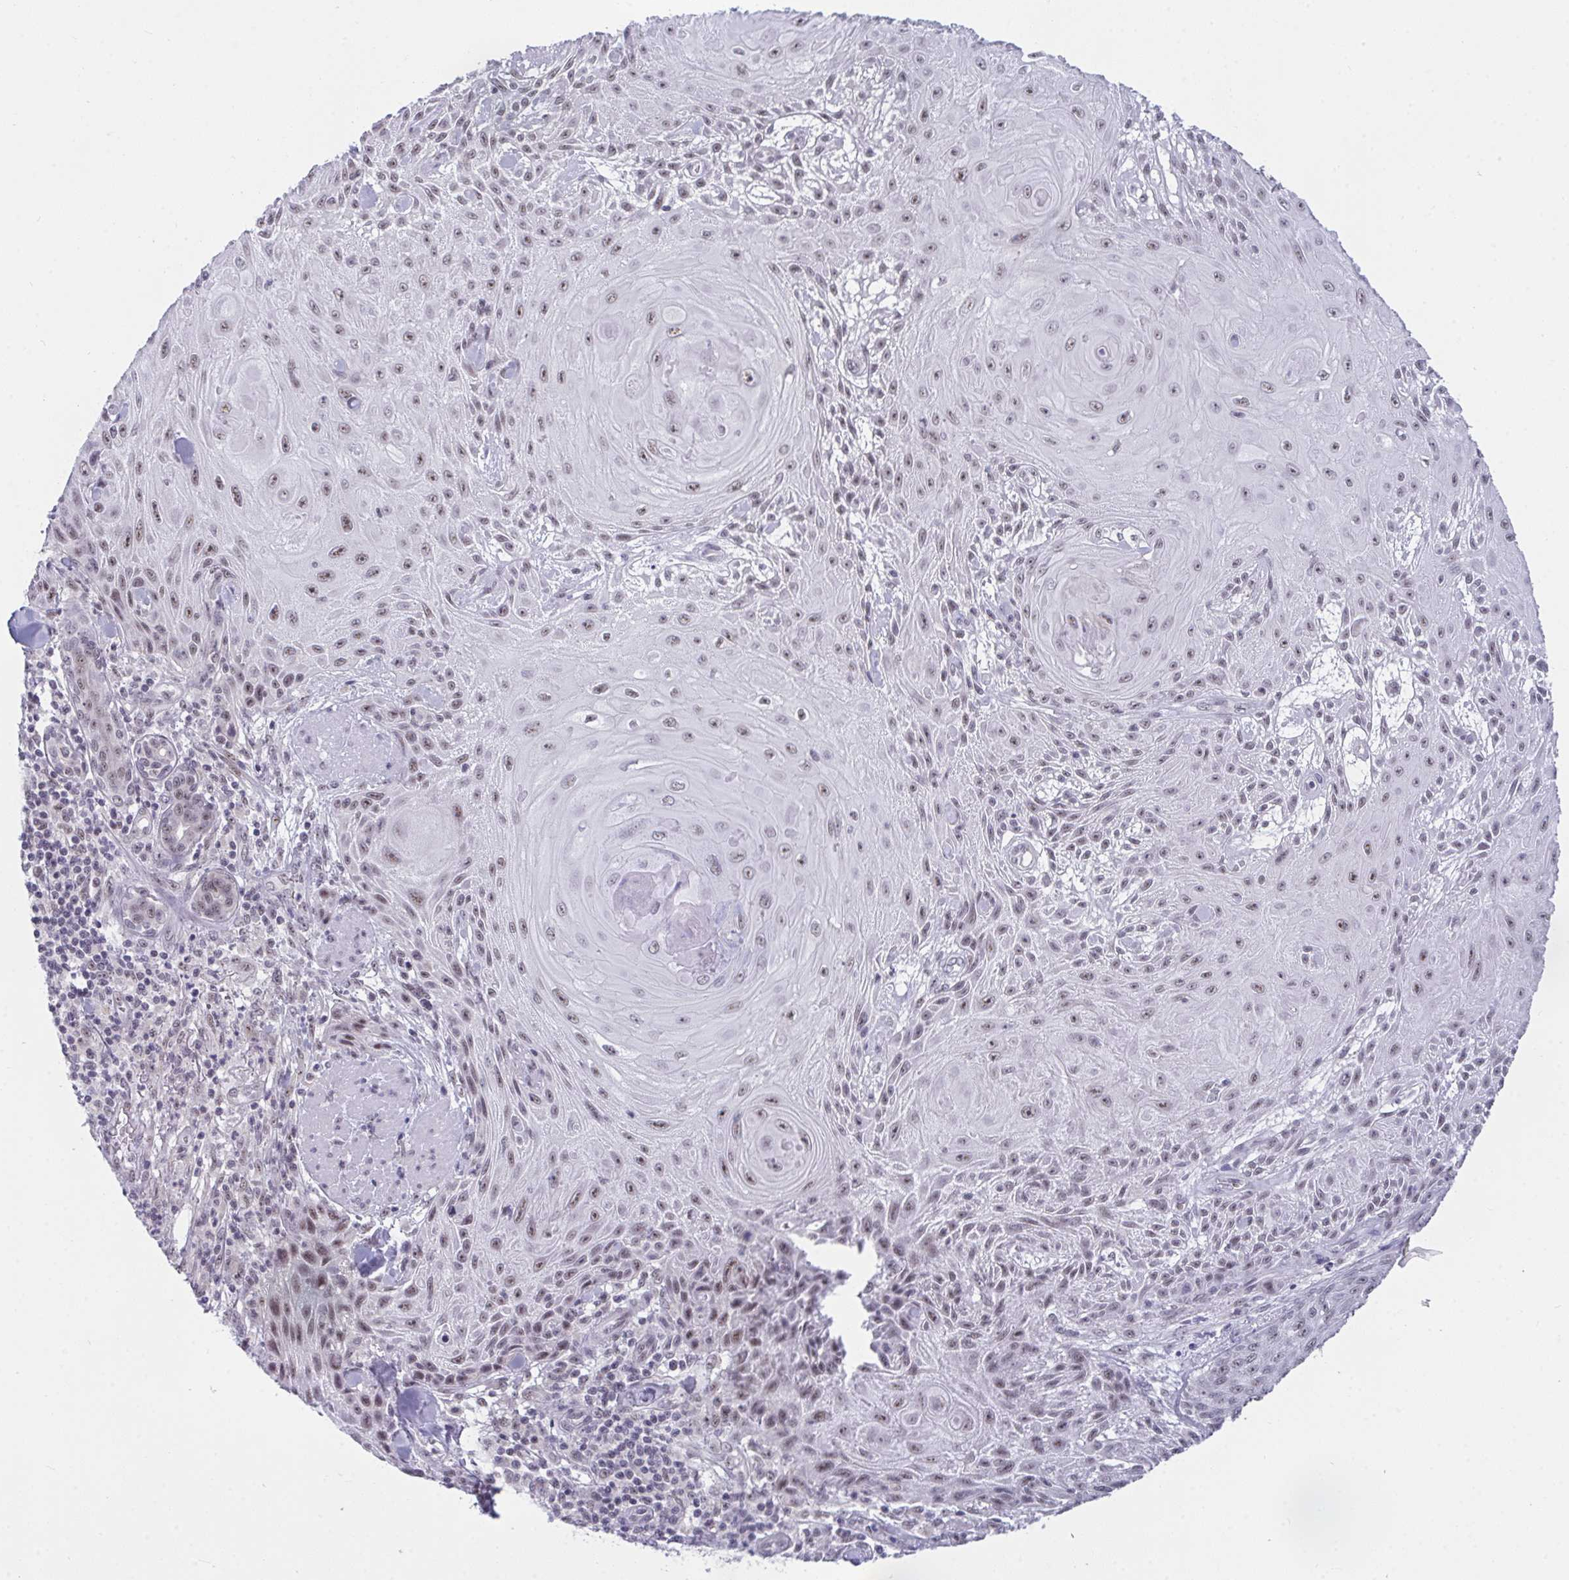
{"staining": {"intensity": "moderate", "quantity": ">75%", "location": "nuclear"}, "tissue": "skin cancer", "cell_type": "Tumor cells", "image_type": "cancer", "snomed": [{"axis": "morphology", "description": "Squamous cell carcinoma, NOS"}, {"axis": "topography", "description": "Skin"}], "caption": "Skin cancer stained for a protein exhibits moderate nuclear positivity in tumor cells.", "gene": "PRR14", "patient": {"sex": "male", "age": 88}}